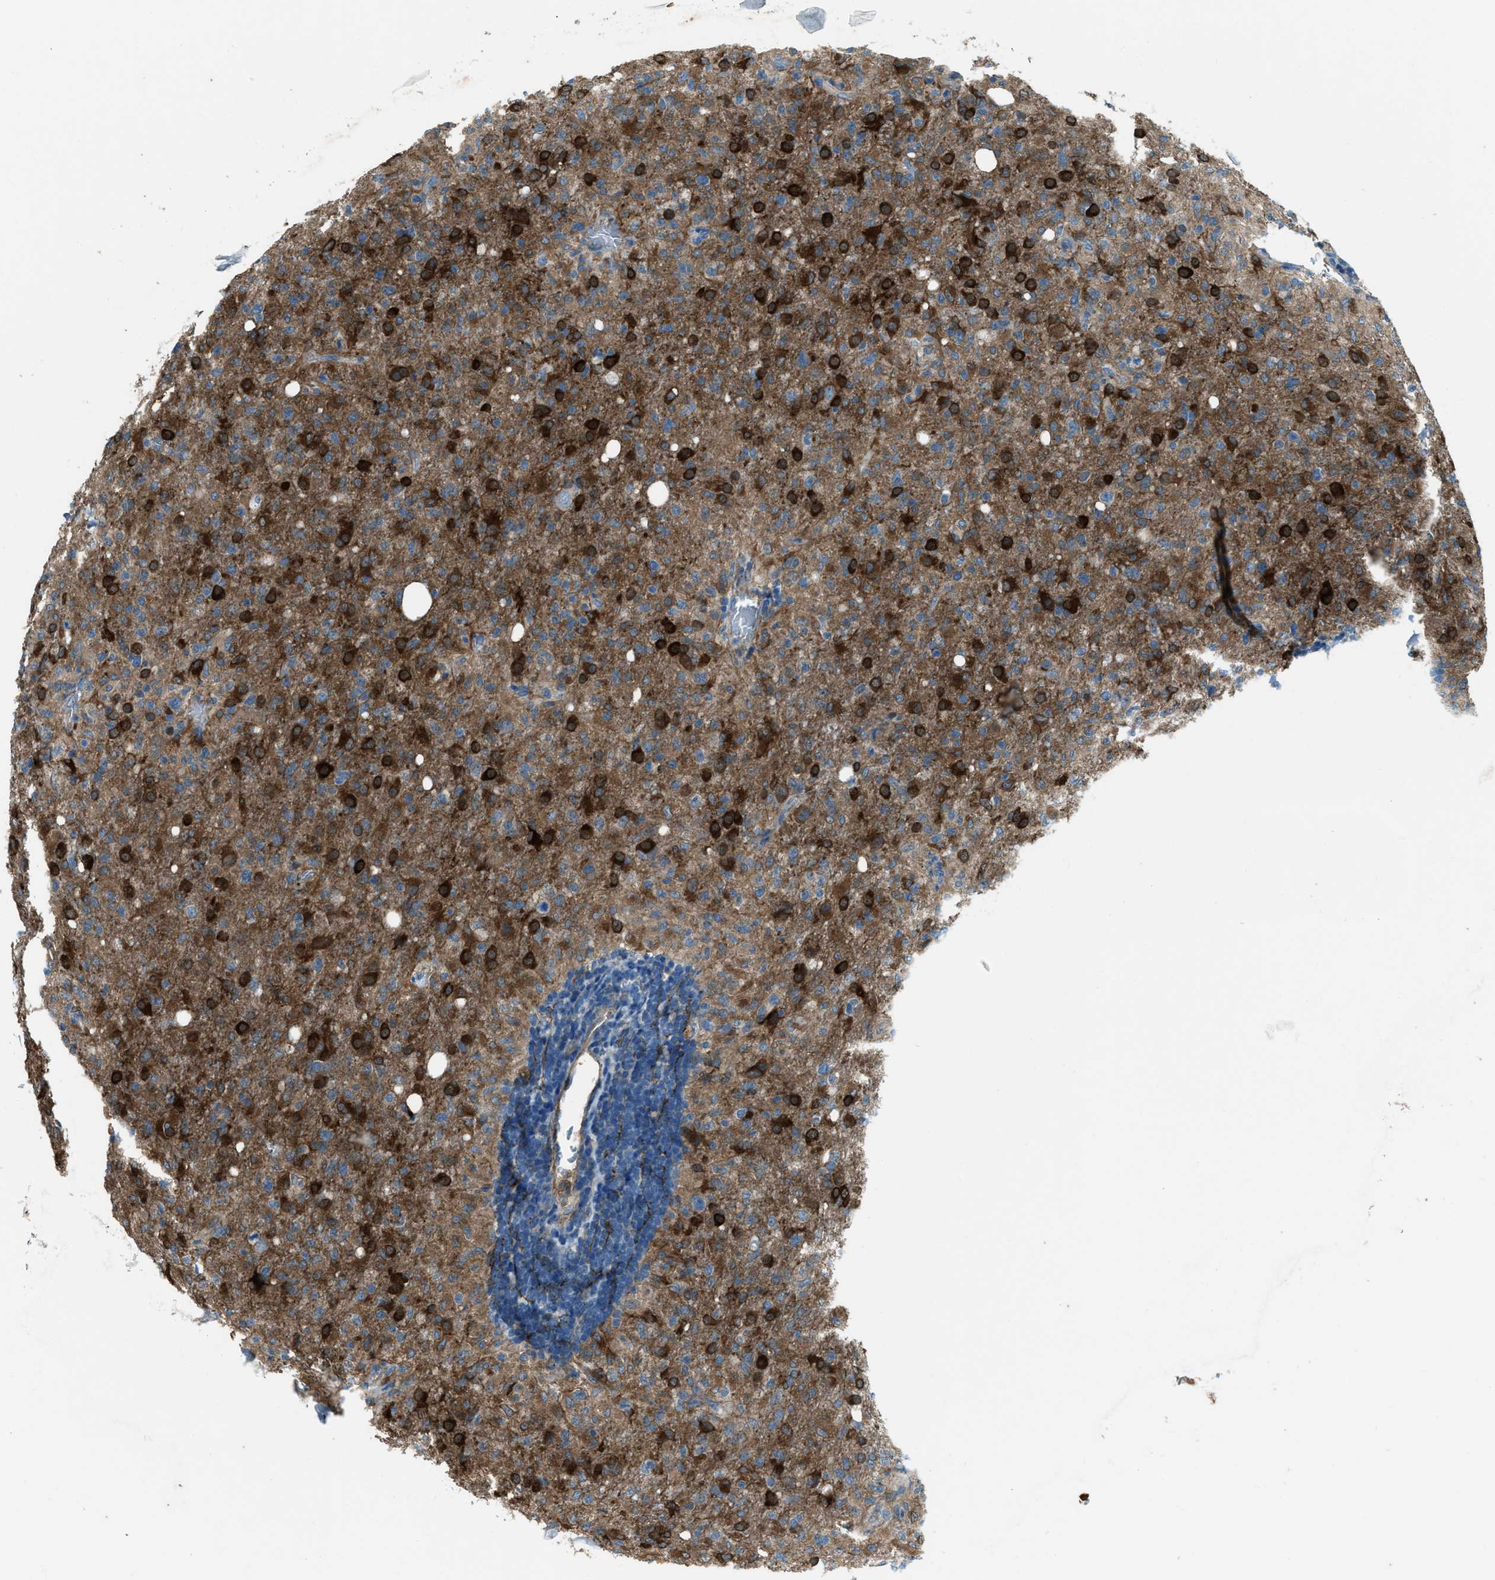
{"staining": {"intensity": "strong", "quantity": ">75%", "location": "cytoplasmic/membranous"}, "tissue": "glioma", "cell_type": "Tumor cells", "image_type": "cancer", "snomed": [{"axis": "morphology", "description": "Glioma, malignant, High grade"}, {"axis": "topography", "description": "Brain"}], "caption": "An immunohistochemistry histopathology image of neoplastic tissue is shown. Protein staining in brown labels strong cytoplasmic/membranous positivity in glioma within tumor cells.", "gene": "SVIL", "patient": {"sex": "female", "age": 57}}